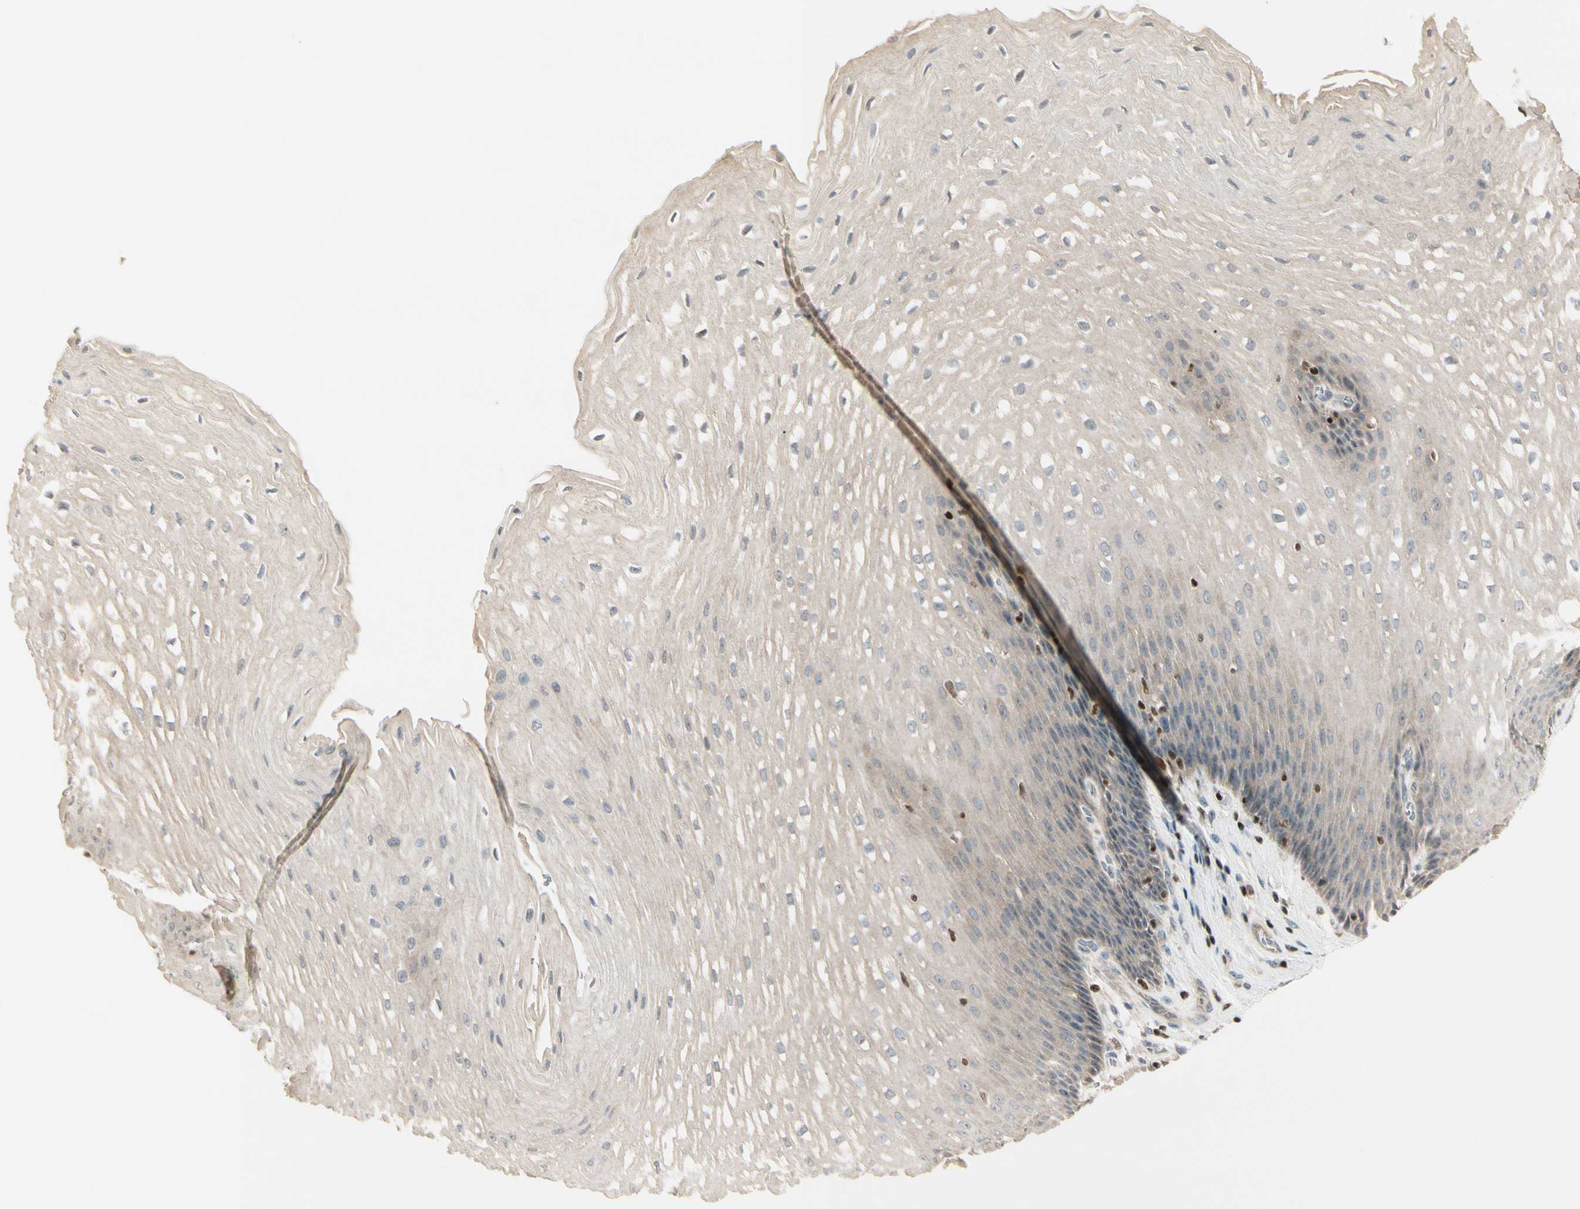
{"staining": {"intensity": "weak", "quantity": ">75%", "location": "cytoplasmic/membranous"}, "tissue": "esophagus", "cell_type": "Squamous epithelial cells", "image_type": "normal", "snomed": [{"axis": "morphology", "description": "Normal tissue, NOS"}, {"axis": "topography", "description": "Esophagus"}], "caption": "Weak cytoplasmic/membranous protein staining is identified in approximately >75% of squamous epithelial cells in esophagus.", "gene": "NFYA", "patient": {"sex": "male", "age": 48}}